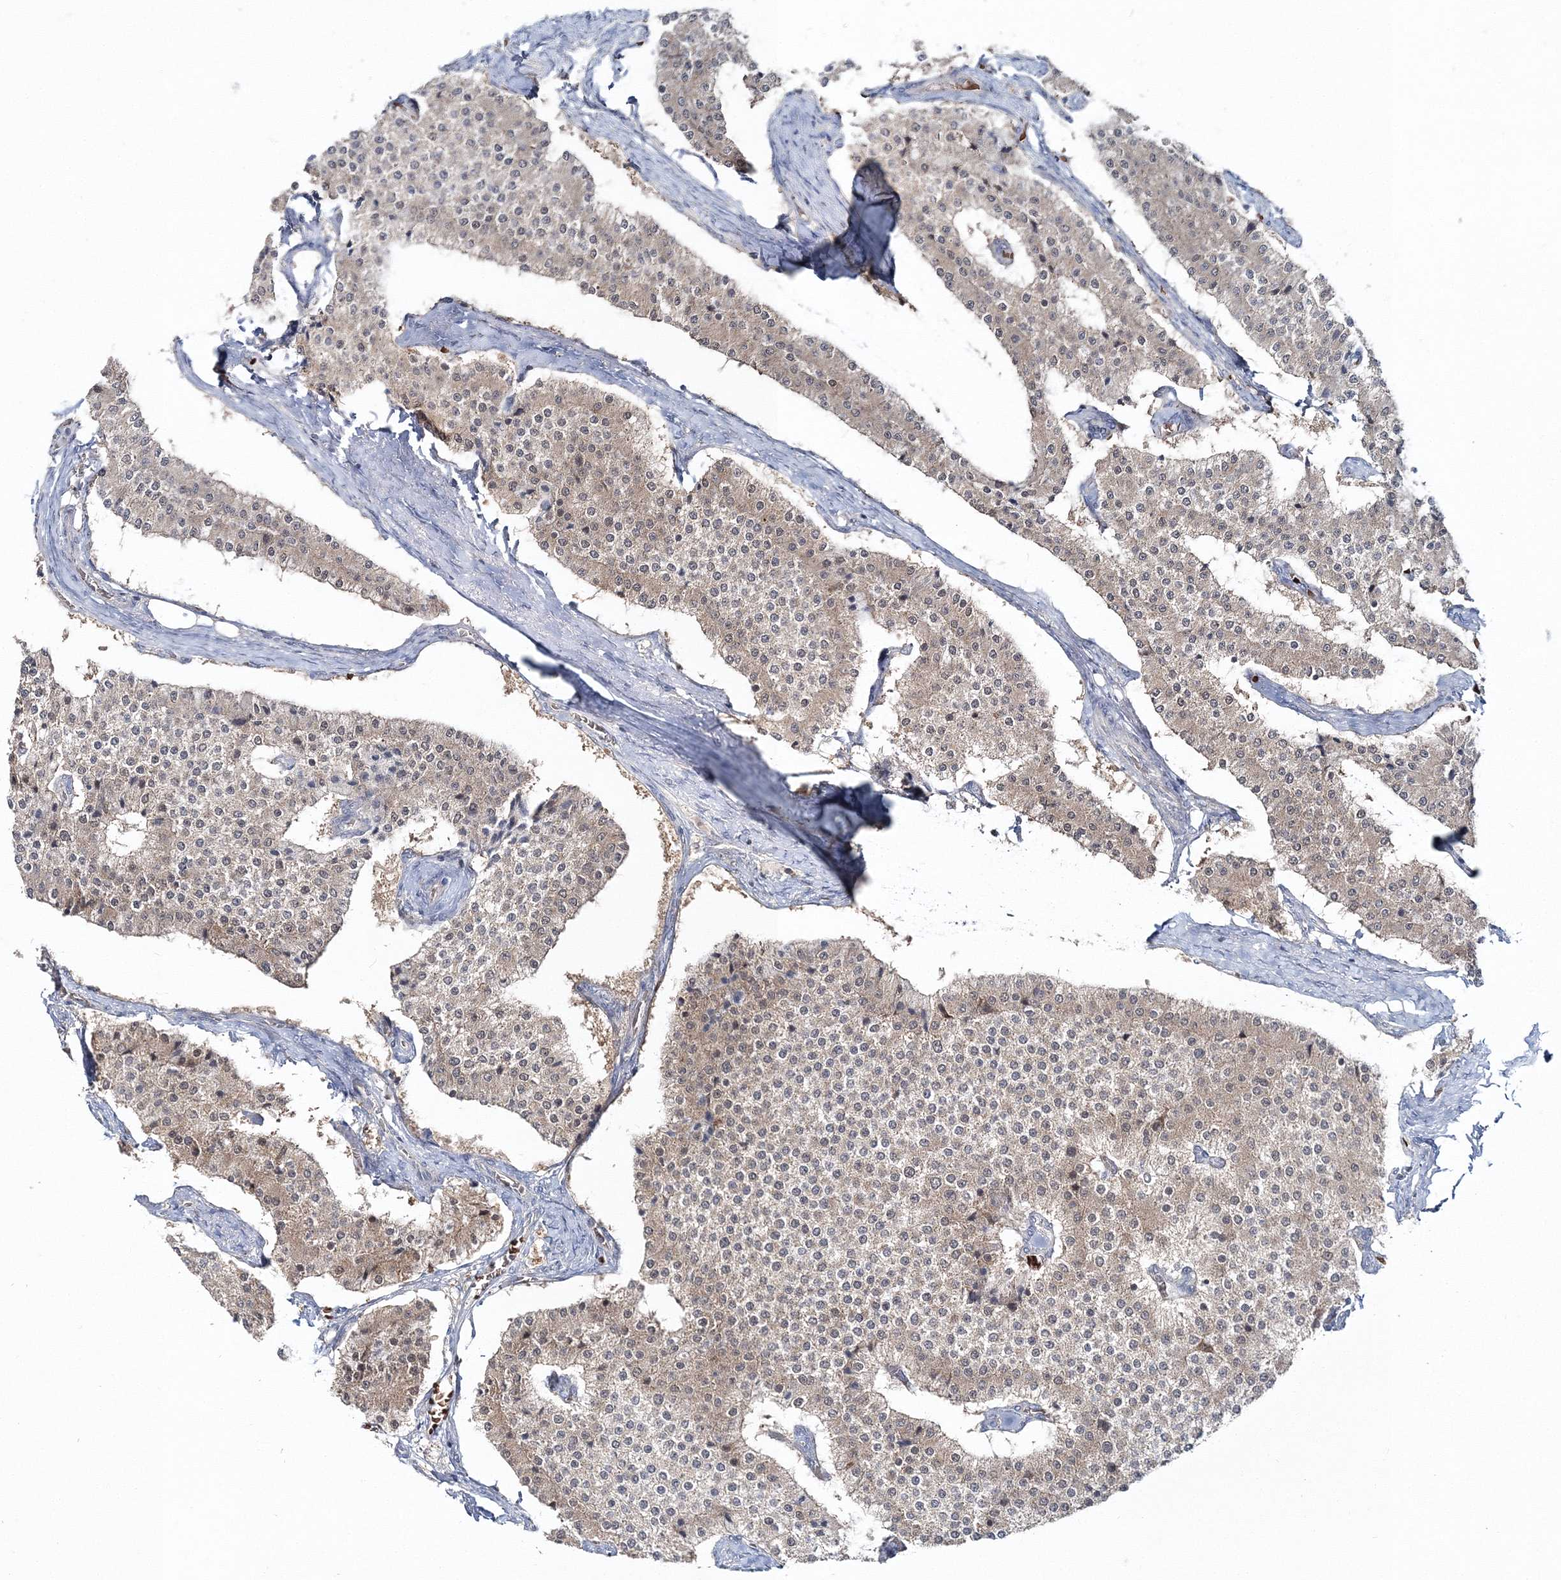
{"staining": {"intensity": "weak", "quantity": ">75%", "location": "cytoplasmic/membranous"}, "tissue": "carcinoid", "cell_type": "Tumor cells", "image_type": "cancer", "snomed": [{"axis": "morphology", "description": "Carcinoid, malignant, NOS"}, {"axis": "topography", "description": "Colon"}], "caption": "Tumor cells demonstrate low levels of weak cytoplasmic/membranous positivity in approximately >75% of cells in human malignant carcinoid.", "gene": "PCBD2", "patient": {"sex": "female", "age": 52}}